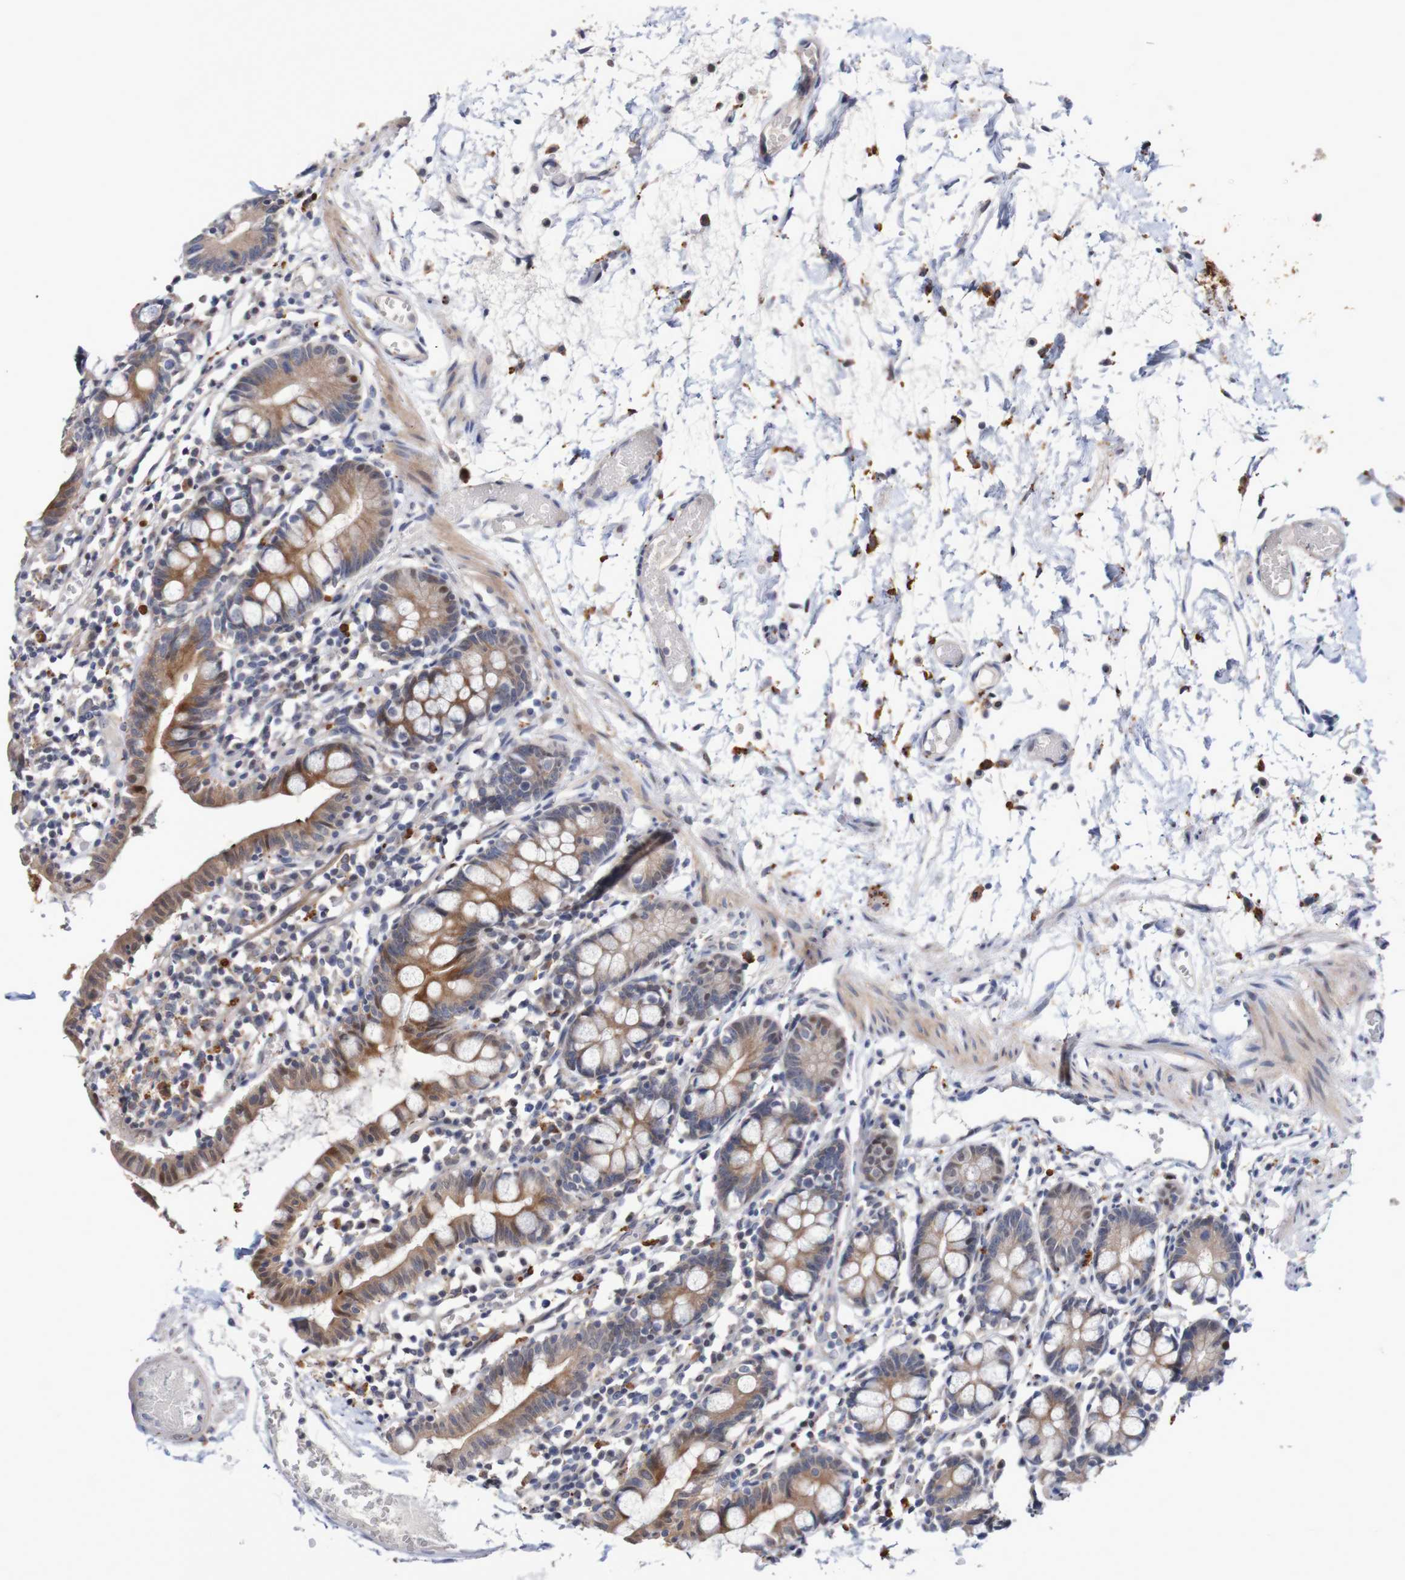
{"staining": {"intensity": "moderate", "quantity": ">75%", "location": "cytoplasmic/membranous"}, "tissue": "small intestine", "cell_type": "Glandular cells", "image_type": "normal", "snomed": [{"axis": "morphology", "description": "Normal tissue, NOS"}, {"axis": "morphology", "description": "Cystadenocarcinoma, serous, Metastatic site"}, {"axis": "topography", "description": "Small intestine"}], "caption": "A high-resolution photomicrograph shows immunohistochemistry staining of unremarkable small intestine, which shows moderate cytoplasmic/membranous positivity in about >75% of glandular cells.", "gene": "FBP1", "patient": {"sex": "female", "age": 61}}